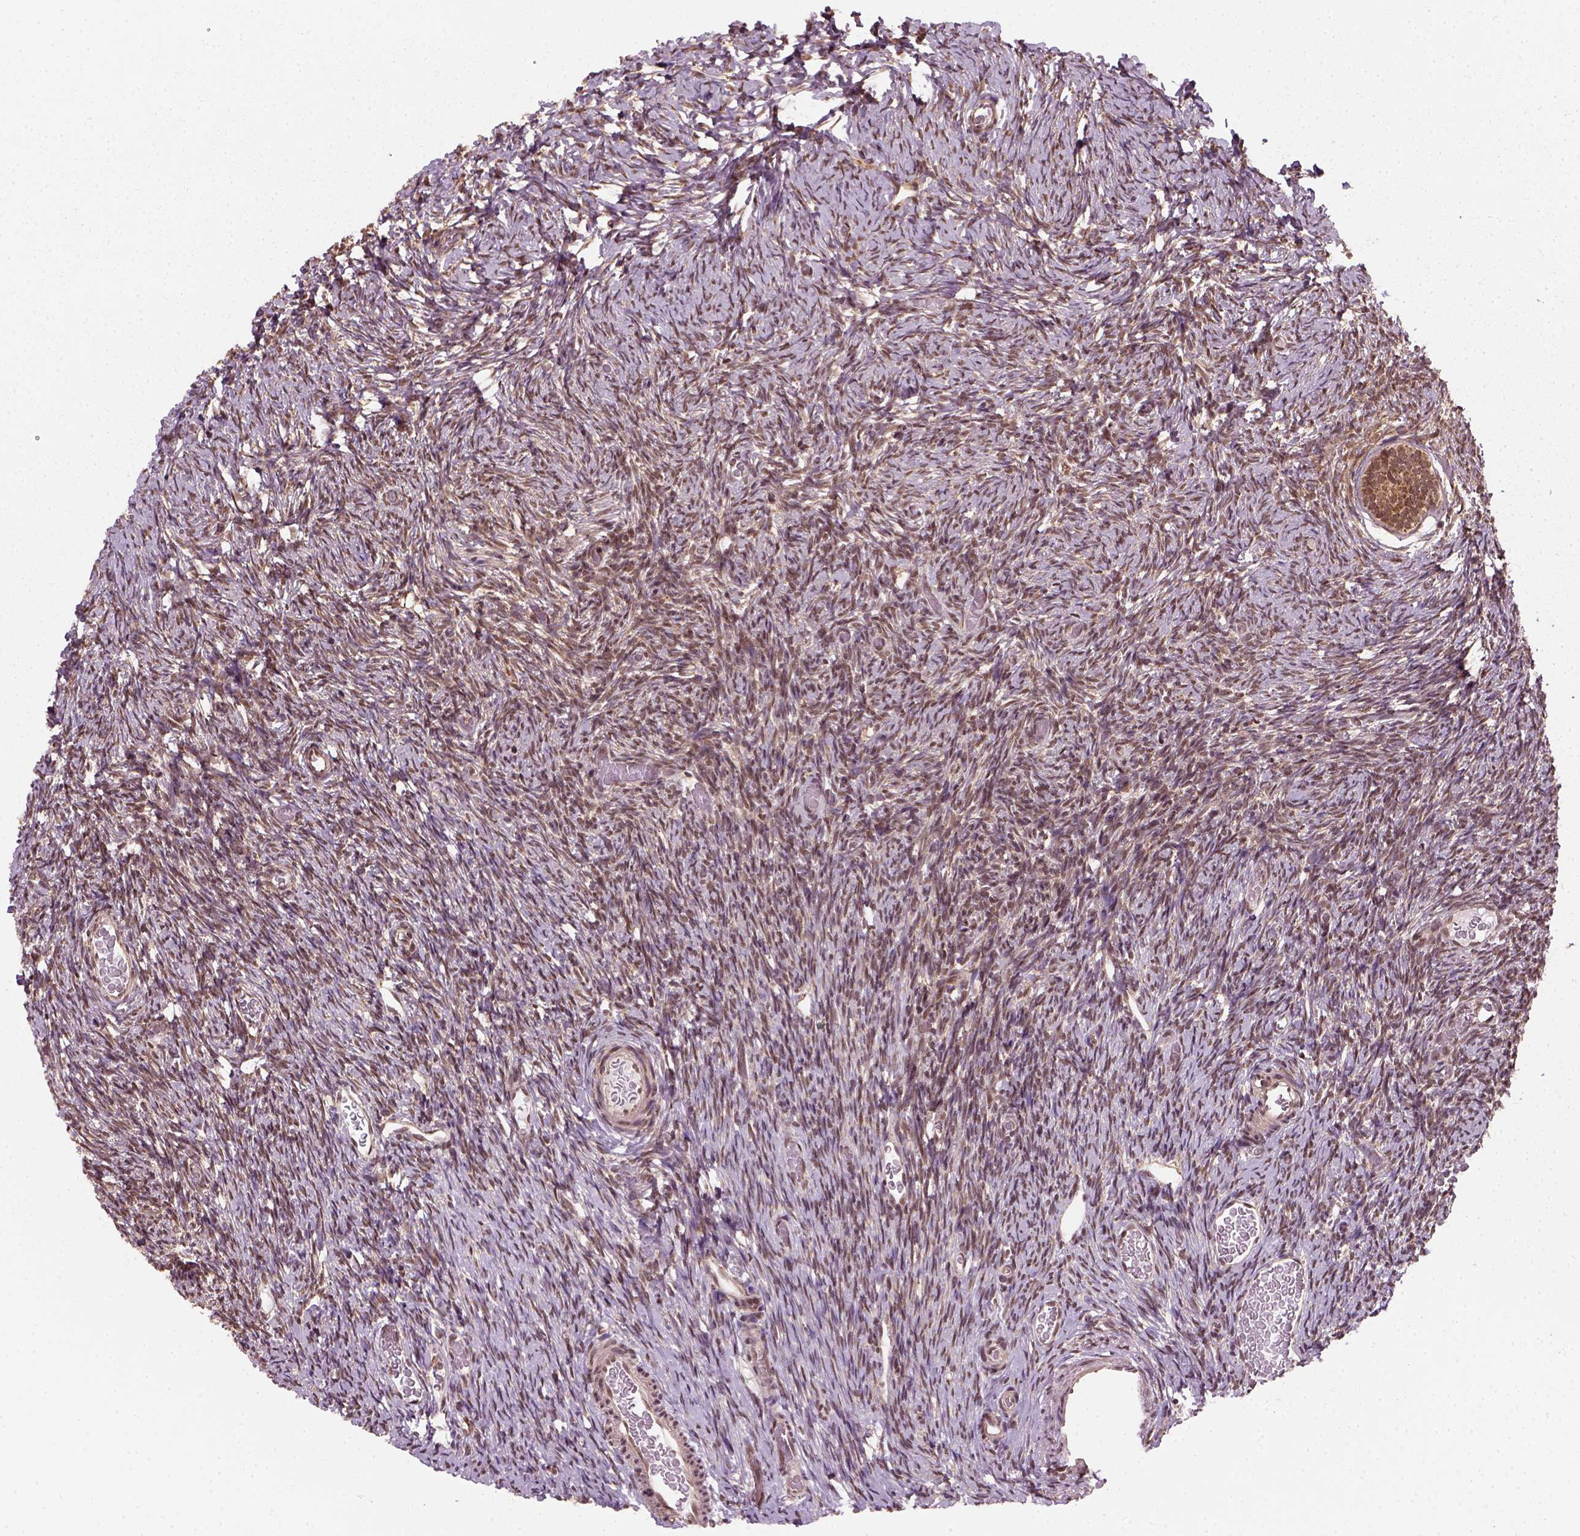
{"staining": {"intensity": "strong", "quantity": ">75%", "location": "cytoplasmic/membranous,nuclear"}, "tissue": "ovary", "cell_type": "Follicle cells", "image_type": "normal", "snomed": [{"axis": "morphology", "description": "Normal tissue, NOS"}, {"axis": "topography", "description": "Ovary"}], "caption": "High-magnification brightfield microscopy of unremarkable ovary stained with DAB (brown) and counterstained with hematoxylin (blue). follicle cells exhibit strong cytoplasmic/membranous,nuclear positivity is seen in about>75% of cells. Ihc stains the protein in brown and the nuclei are stained blue.", "gene": "NUDT9", "patient": {"sex": "female", "age": 39}}